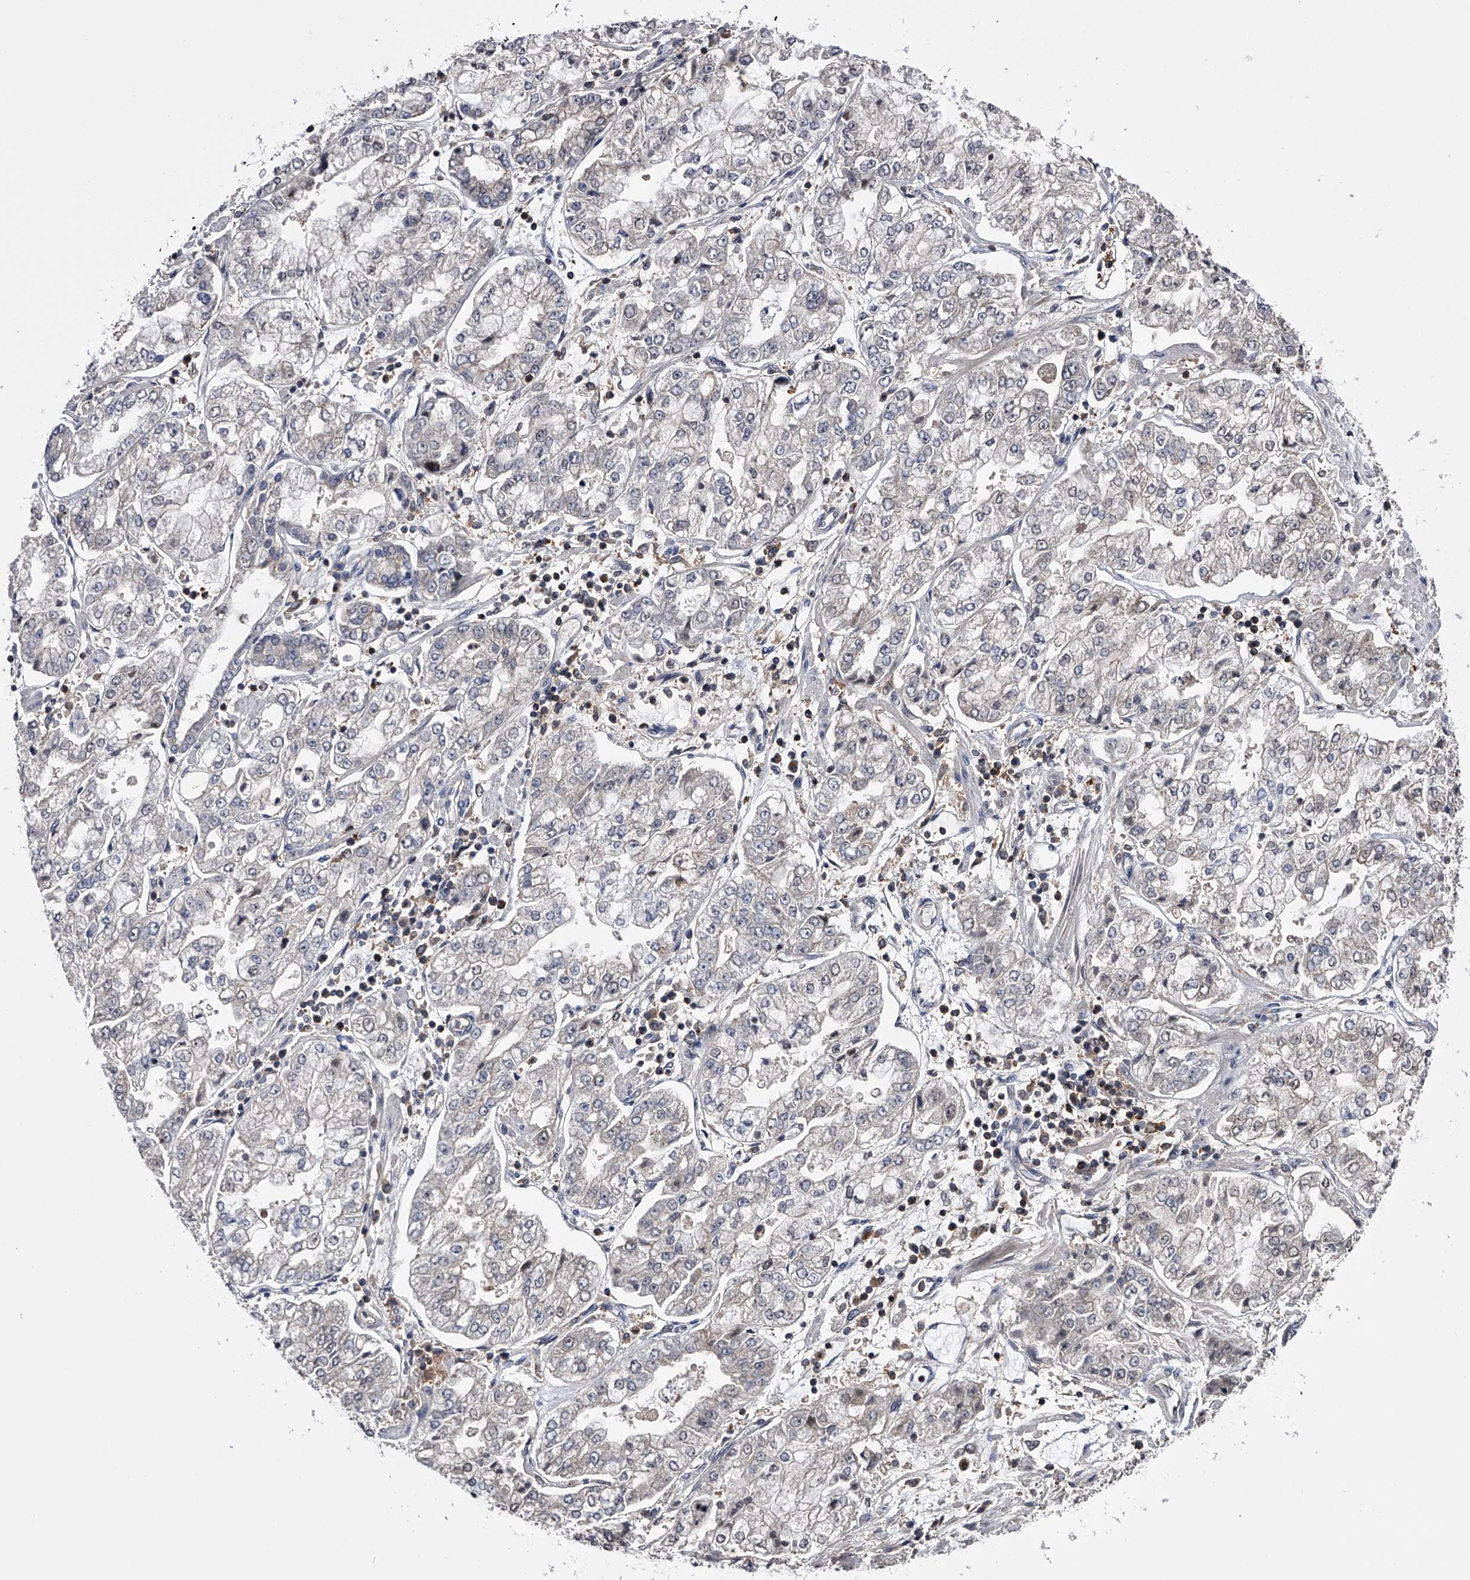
{"staining": {"intensity": "negative", "quantity": "none", "location": "none"}, "tissue": "stomach cancer", "cell_type": "Tumor cells", "image_type": "cancer", "snomed": [{"axis": "morphology", "description": "Adenocarcinoma, NOS"}, {"axis": "topography", "description": "Stomach"}], "caption": "Tumor cells are negative for protein expression in human stomach adenocarcinoma.", "gene": "PAN3", "patient": {"sex": "male", "age": 76}}